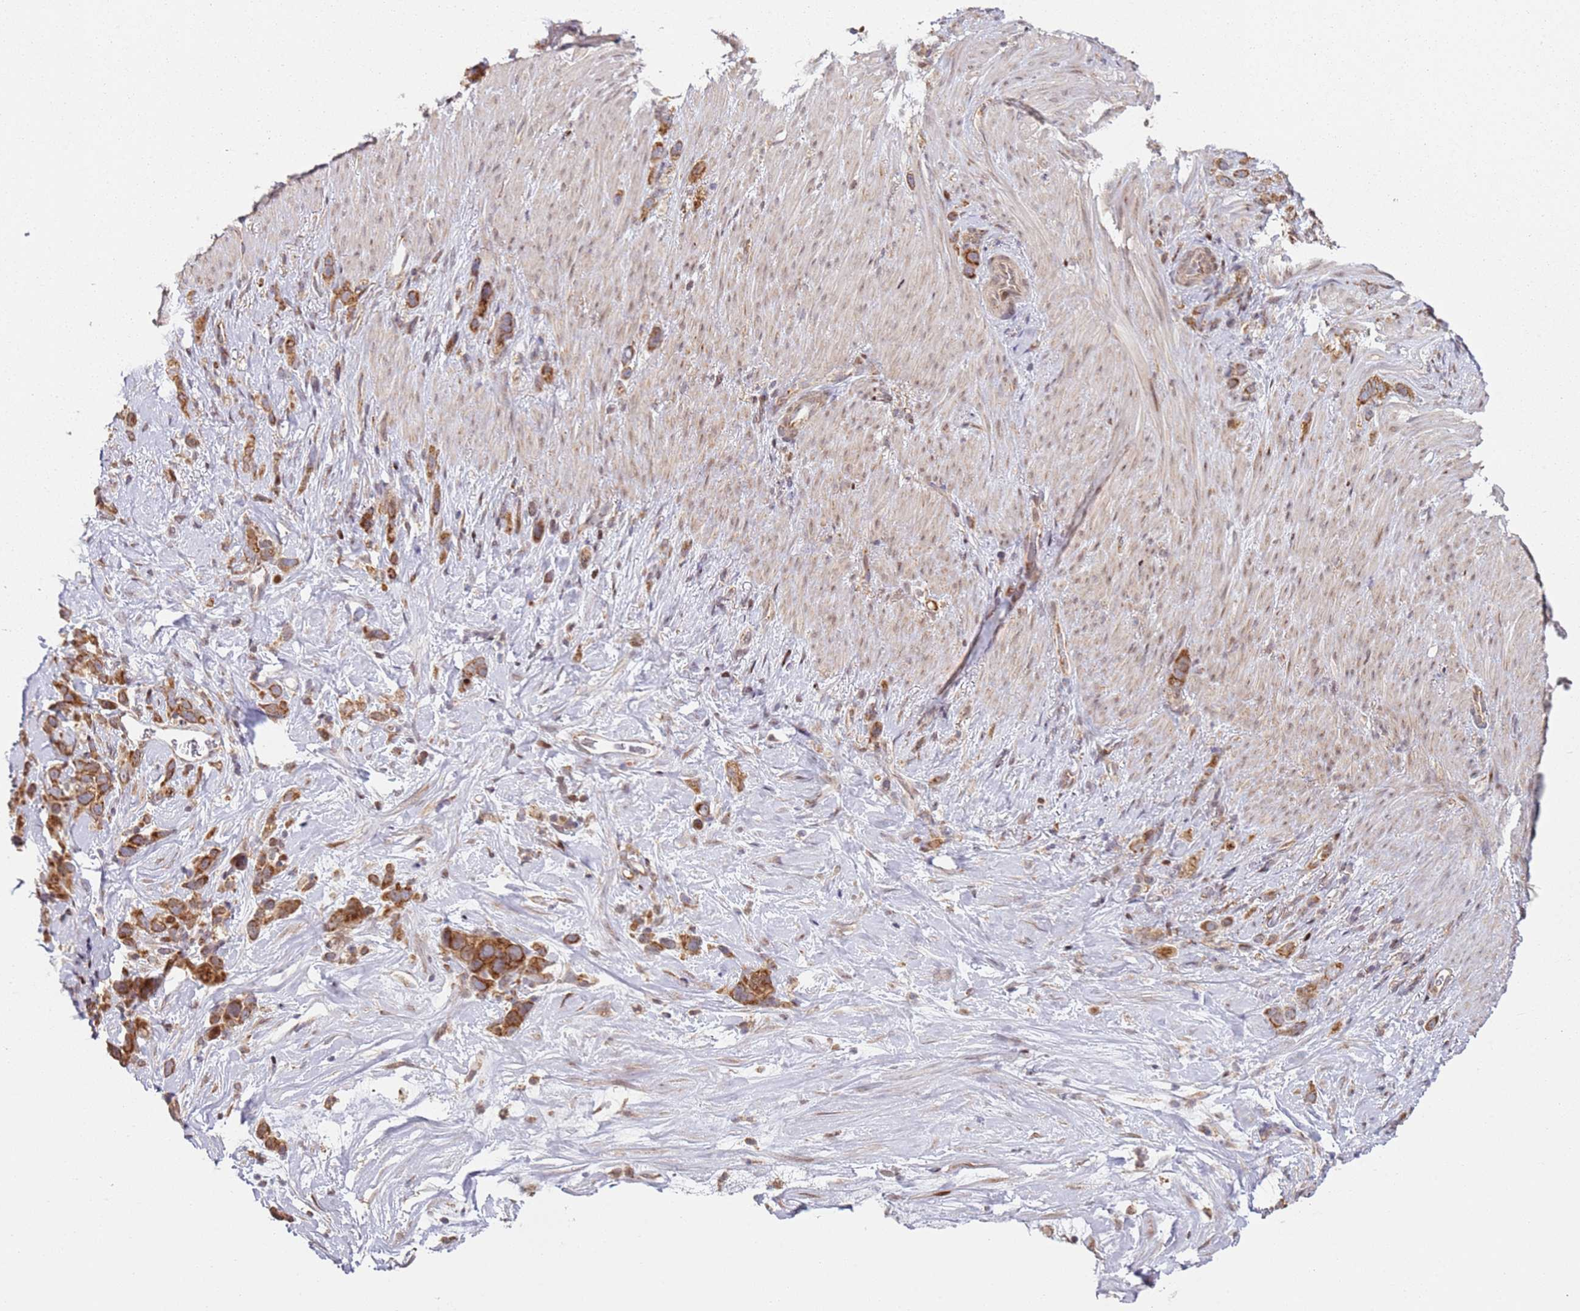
{"staining": {"intensity": "strong", "quantity": ">75%", "location": "cytoplasmic/membranous"}, "tissue": "stomach cancer", "cell_type": "Tumor cells", "image_type": "cancer", "snomed": [{"axis": "morphology", "description": "Adenocarcinoma, NOS"}, {"axis": "topography", "description": "Stomach"}], "caption": "Stomach adenocarcinoma stained with immunohistochemistry shows strong cytoplasmic/membranous expression in about >75% of tumor cells. (DAB (3,3'-diaminobenzidine) IHC, brown staining for protein, blue staining for nuclei).", "gene": "HNRNPLL", "patient": {"sex": "female", "age": 65}}